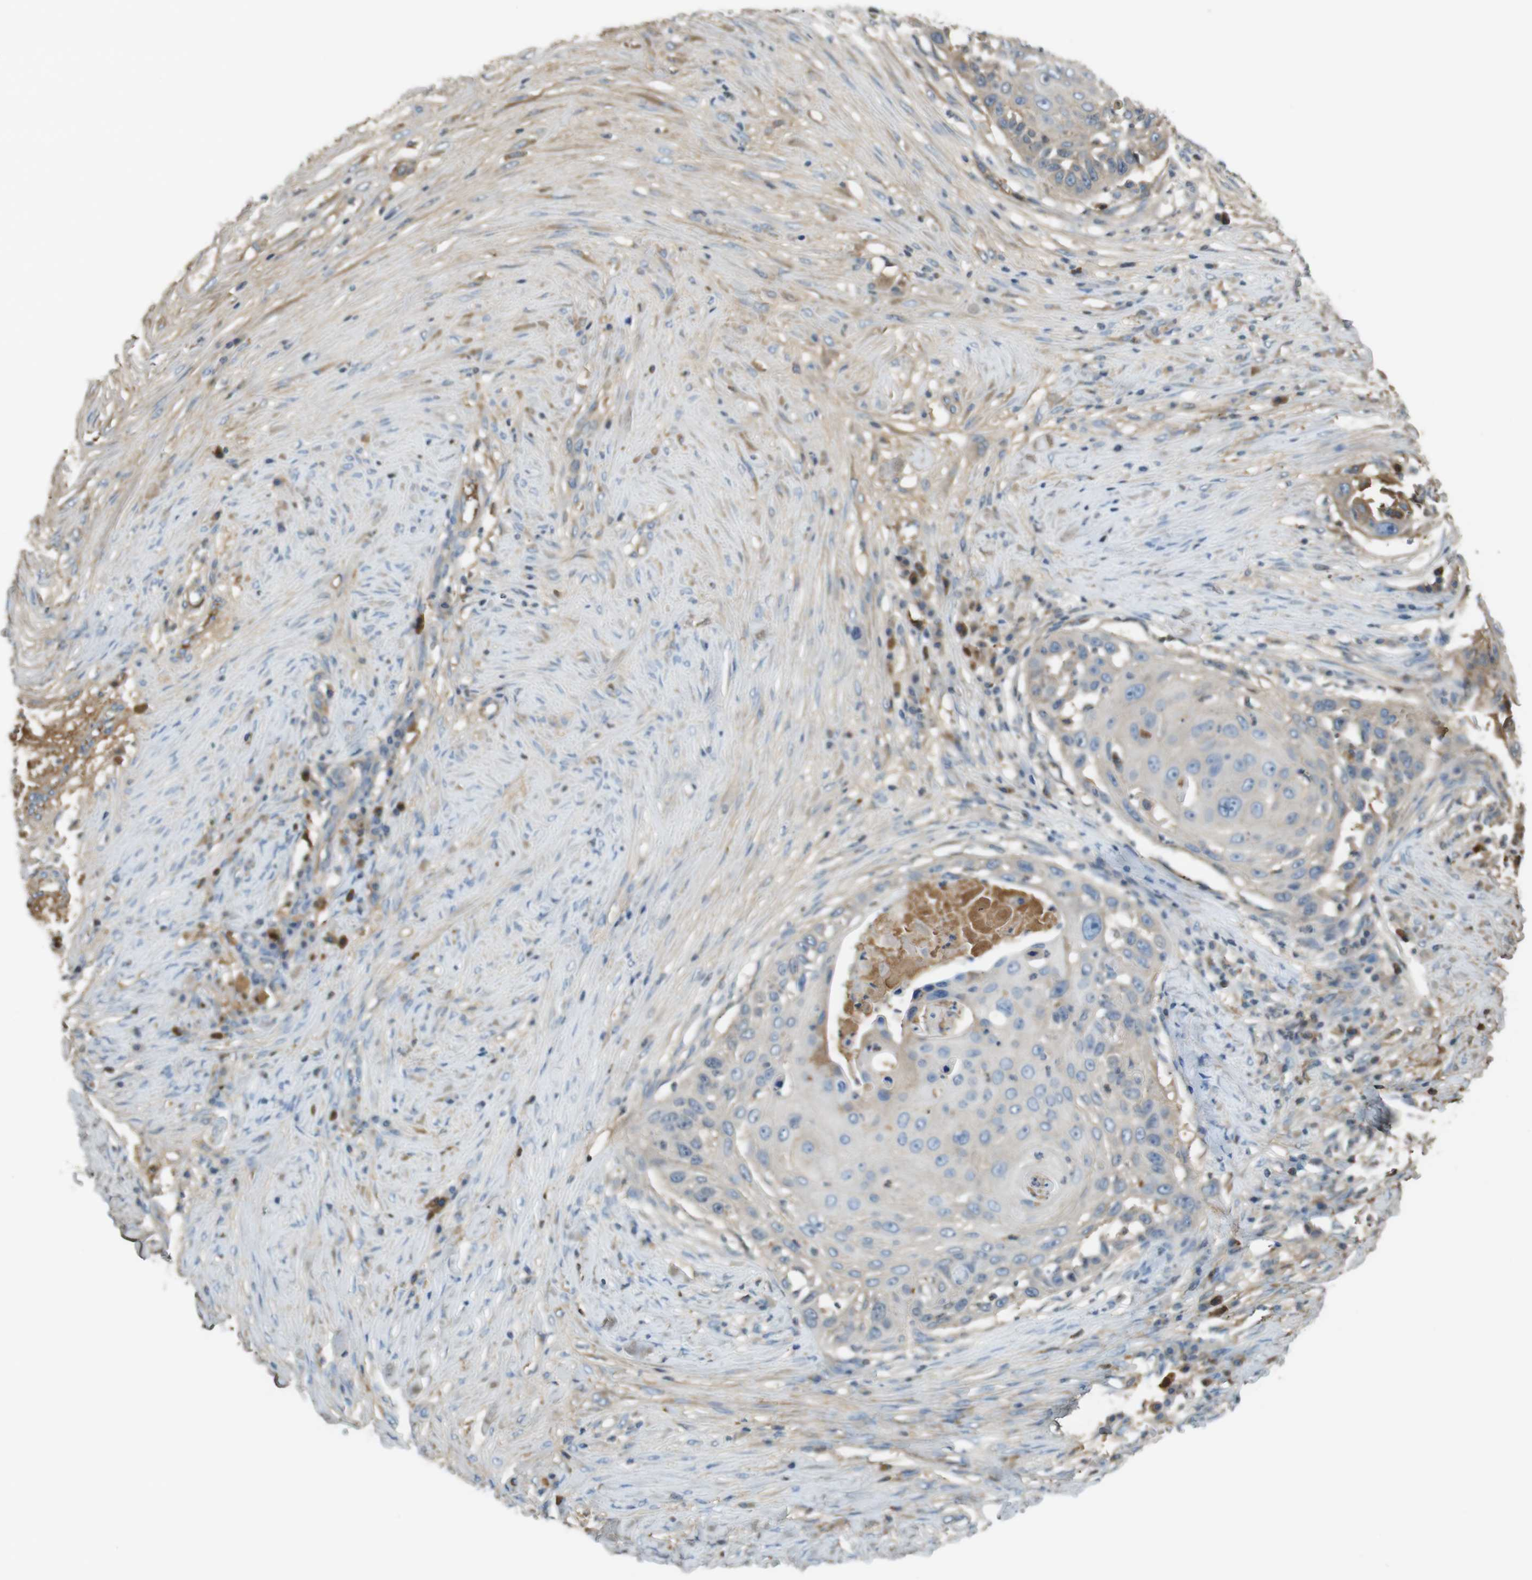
{"staining": {"intensity": "moderate", "quantity": "<25%", "location": "cytoplasmic/membranous"}, "tissue": "skin cancer", "cell_type": "Tumor cells", "image_type": "cancer", "snomed": [{"axis": "morphology", "description": "Squamous cell carcinoma, NOS"}, {"axis": "topography", "description": "Skin"}], "caption": "Protein staining of skin cancer tissue shows moderate cytoplasmic/membranous expression in approximately <25% of tumor cells.", "gene": "LTBP4", "patient": {"sex": "female", "age": 44}}